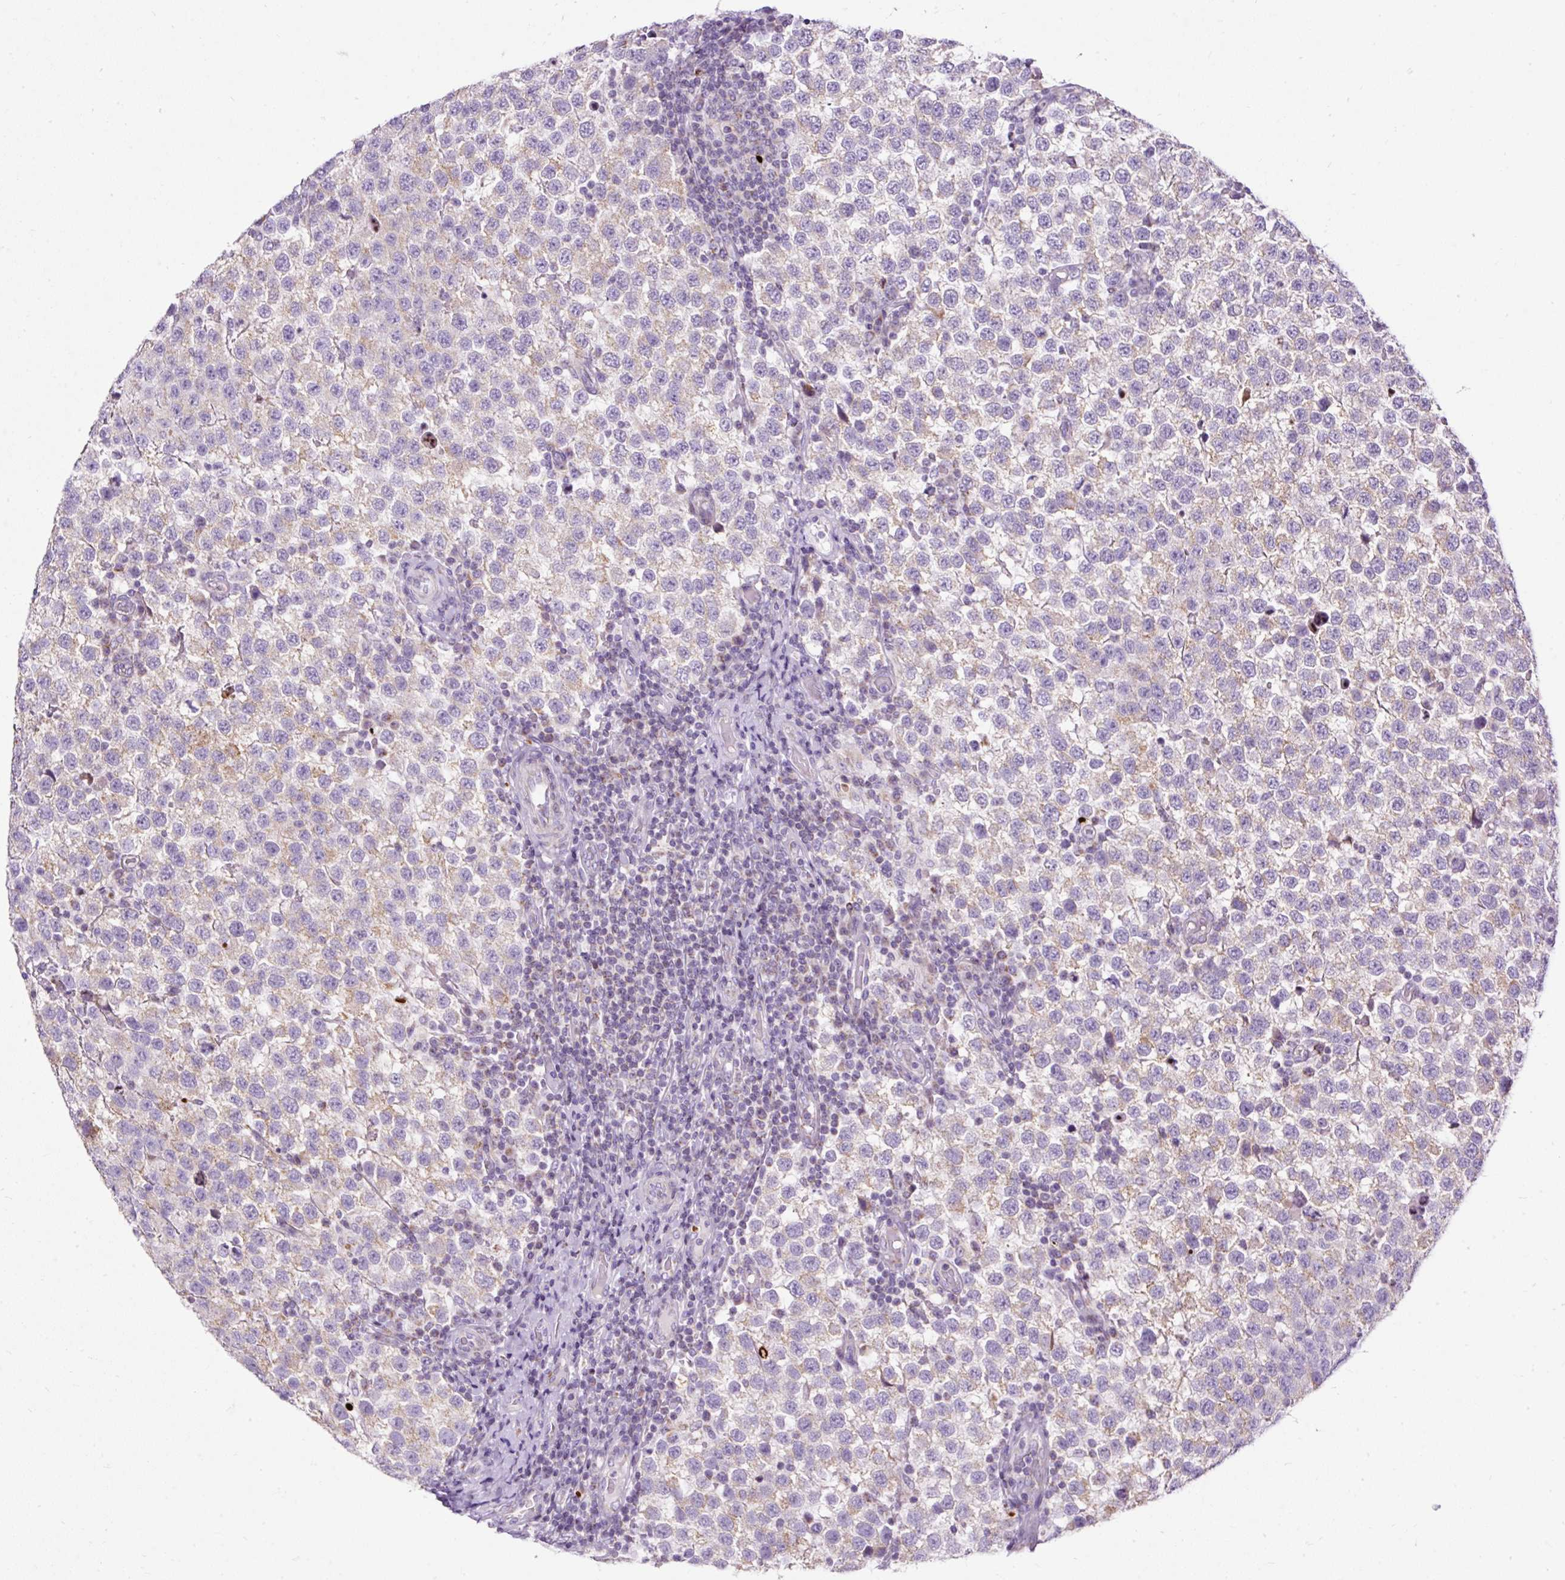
{"staining": {"intensity": "weak", "quantity": "25%-75%", "location": "cytoplasmic/membranous"}, "tissue": "testis cancer", "cell_type": "Tumor cells", "image_type": "cancer", "snomed": [{"axis": "morphology", "description": "Seminoma, NOS"}, {"axis": "topography", "description": "Testis"}], "caption": "Testis cancer (seminoma) tissue reveals weak cytoplasmic/membranous staining in about 25%-75% of tumor cells, visualized by immunohistochemistry. The staining was performed using DAB (3,3'-diaminobenzidine) to visualize the protein expression in brown, while the nuclei were stained in blue with hematoxylin (Magnification: 20x).", "gene": "FMC1", "patient": {"sex": "male", "age": 34}}